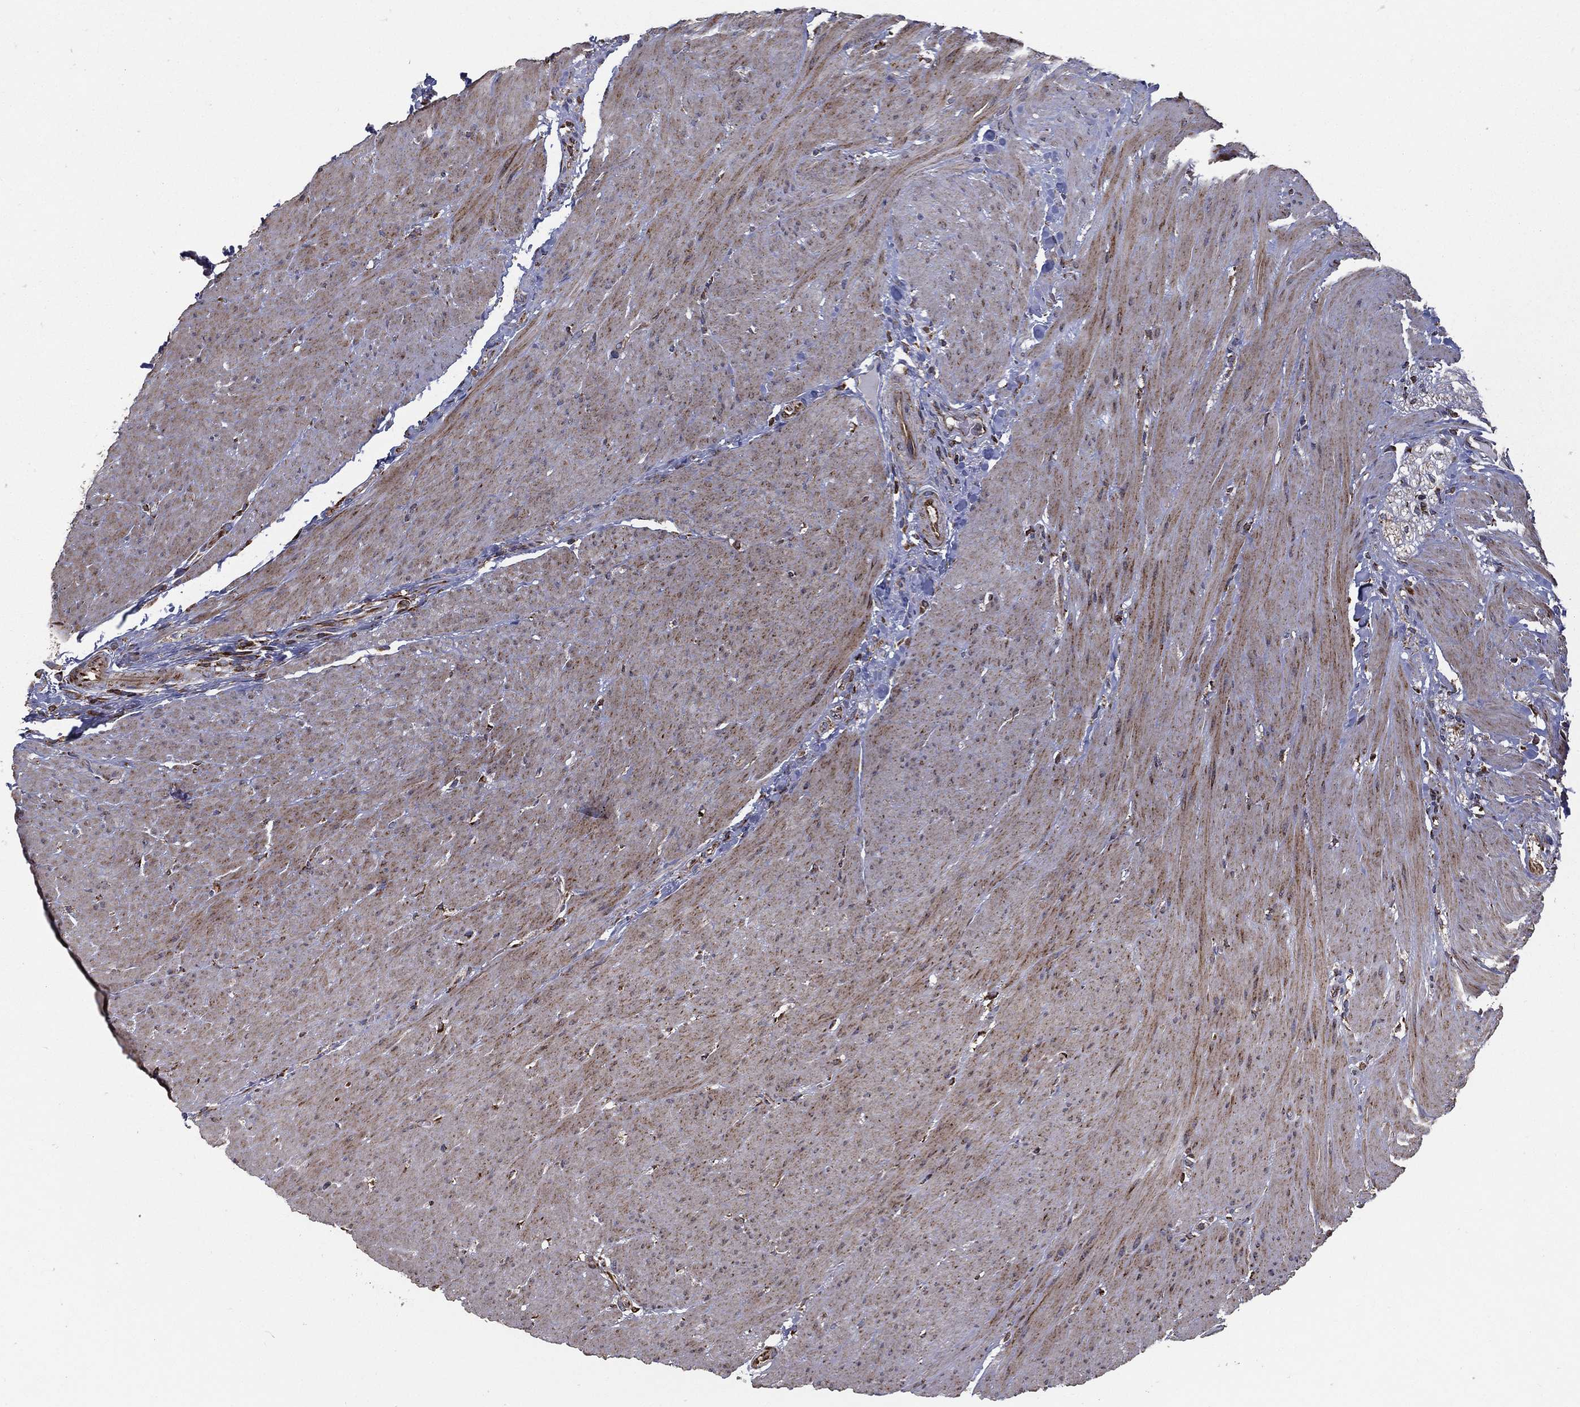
{"staining": {"intensity": "moderate", "quantity": "<25%", "location": "cytoplasmic/membranous"}, "tissue": "colon", "cell_type": "Endothelial cells", "image_type": "normal", "snomed": [{"axis": "morphology", "description": "Normal tissue, NOS"}, {"axis": "topography", "description": "Colon"}], "caption": "Protein staining of normal colon shows moderate cytoplasmic/membranous positivity in about <25% of endothelial cells. (DAB (3,3'-diaminobenzidine) IHC with brightfield microscopy, high magnification).", "gene": "MT", "patient": {"sex": "female", "age": 65}}